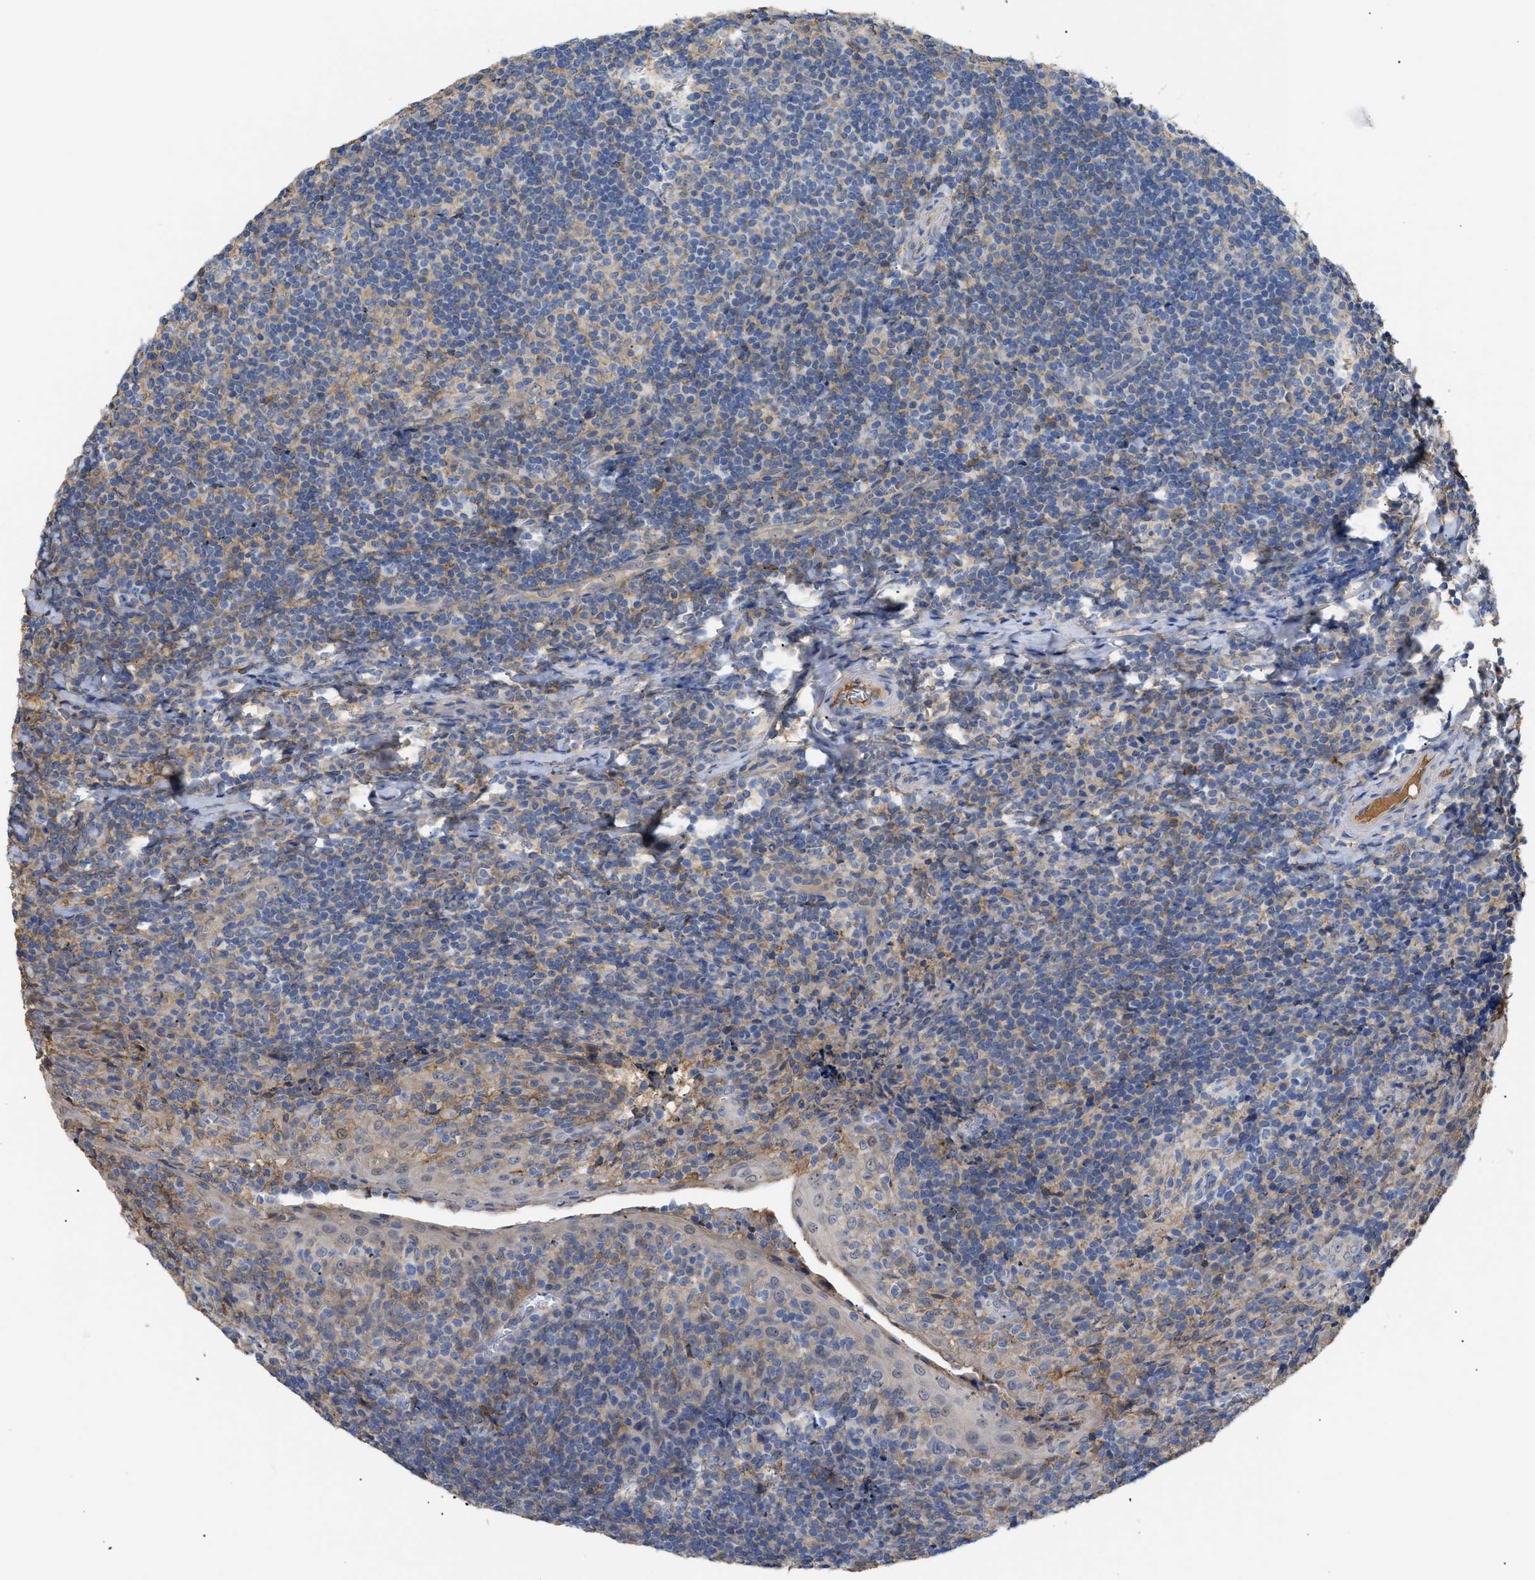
{"staining": {"intensity": "weak", "quantity": "<25%", "location": "cytoplasmic/membranous"}, "tissue": "tonsil", "cell_type": "Germinal center cells", "image_type": "normal", "snomed": [{"axis": "morphology", "description": "Normal tissue, NOS"}, {"axis": "topography", "description": "Tonsil"}], "caption": "A high-resolution micrograph shows immunohistochemistry staining of benign tonsil, which exhibits no significant positivity in germinal center cells. (DAB IHC with hematoxylin counter stain).", "gene": "ANXA4", "patient": {"sex": "male", "age": 37}}